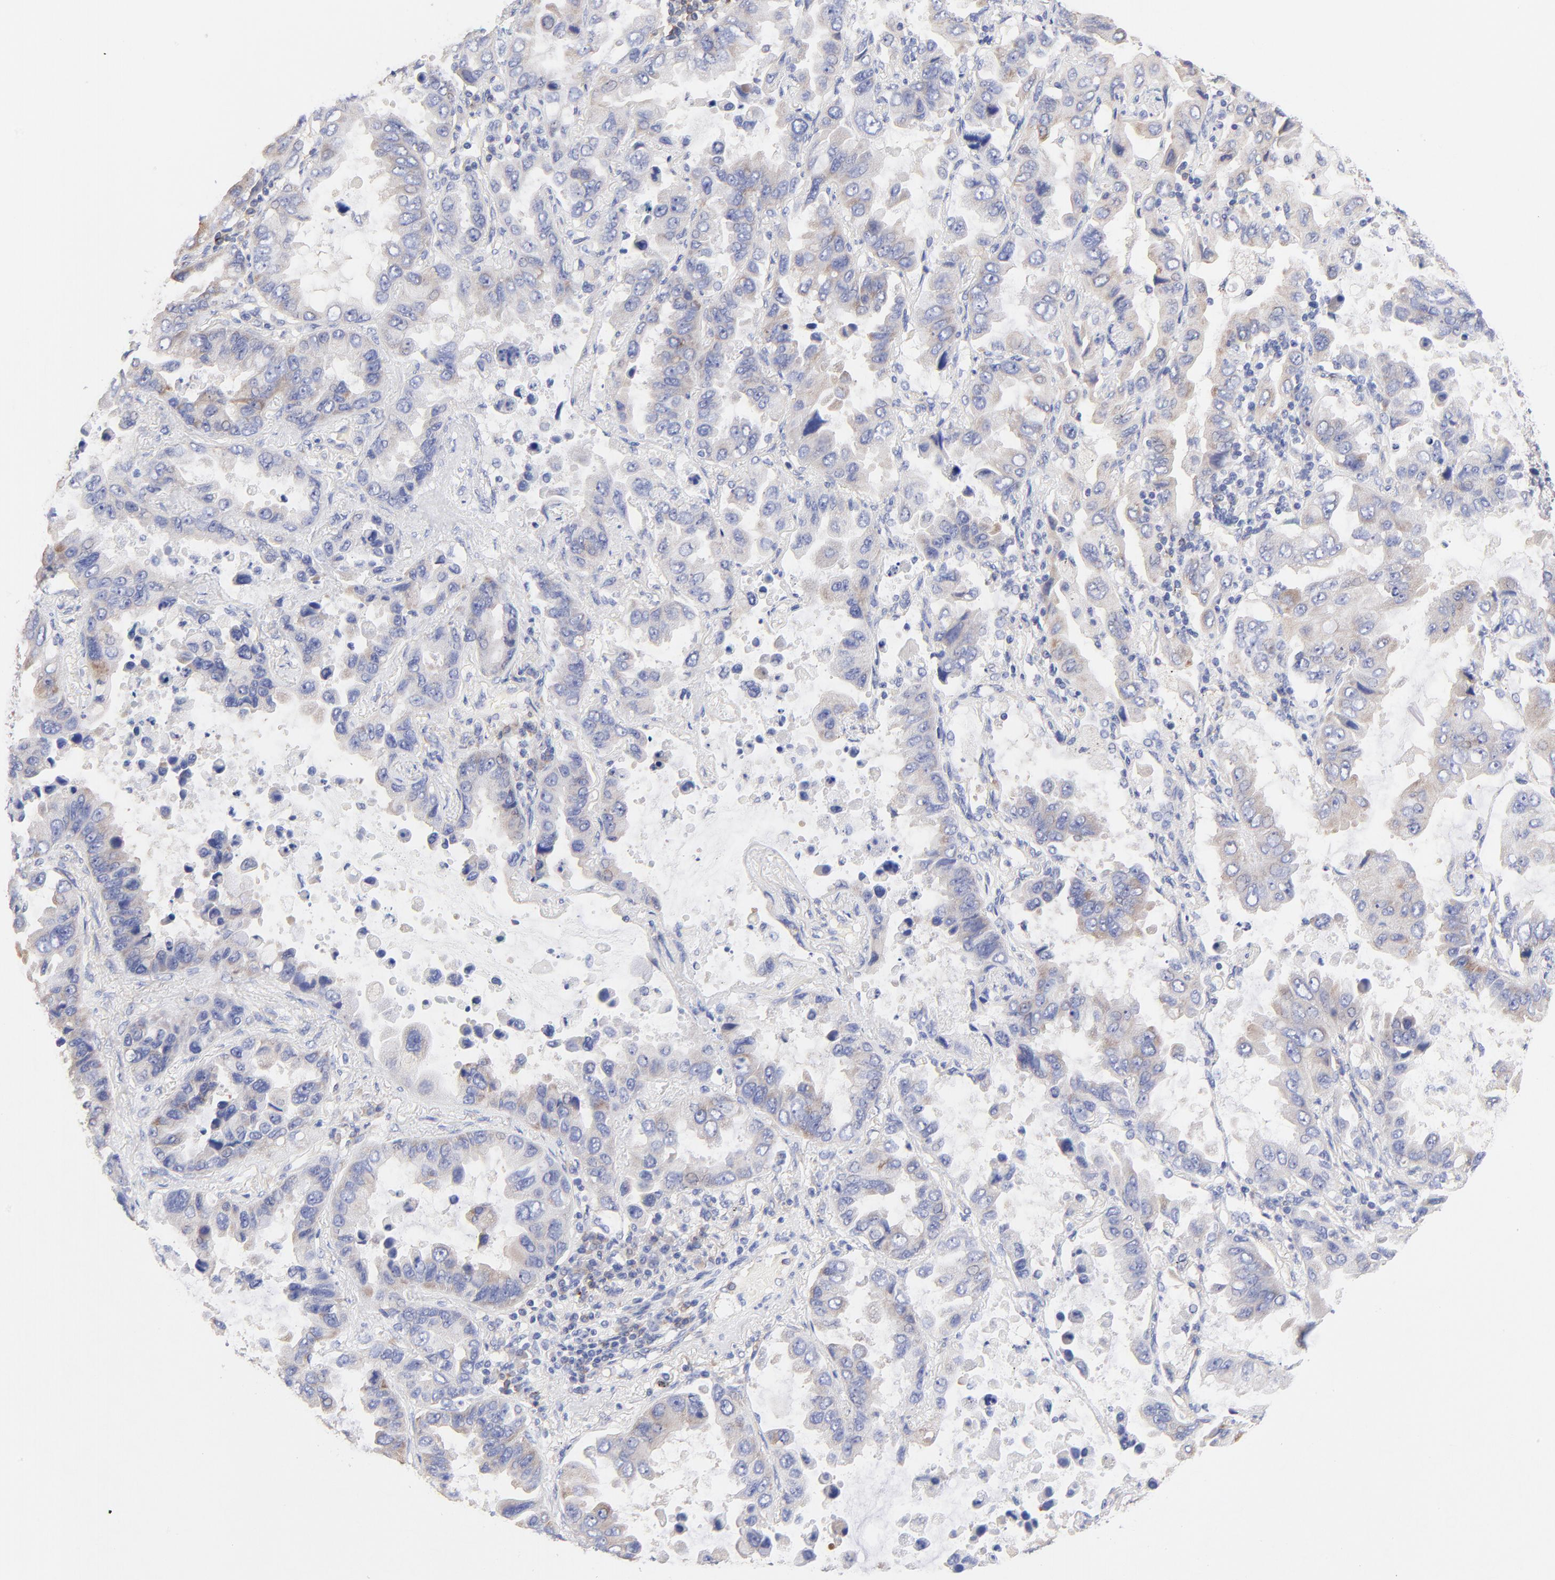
{"staining": {"intensity": "weak", "quantity": "<25%", "location": "cytoplasmic/membranous"}, "tissue": "lung cancer", "cell_type": "Tumor cells", "image_type": "cancer", "snomed": [{"axis": "morphology", "description": "Adenocarcinoma, NOS"}, {"axis": "topography", "description": "Lung"}], "caption": "Protein analysis of lung adenocarcinoma shows no significant positivity in tumor cells.", "gene": "TNFRSF13C", "patient": {"sex": "male", "age": 64}}